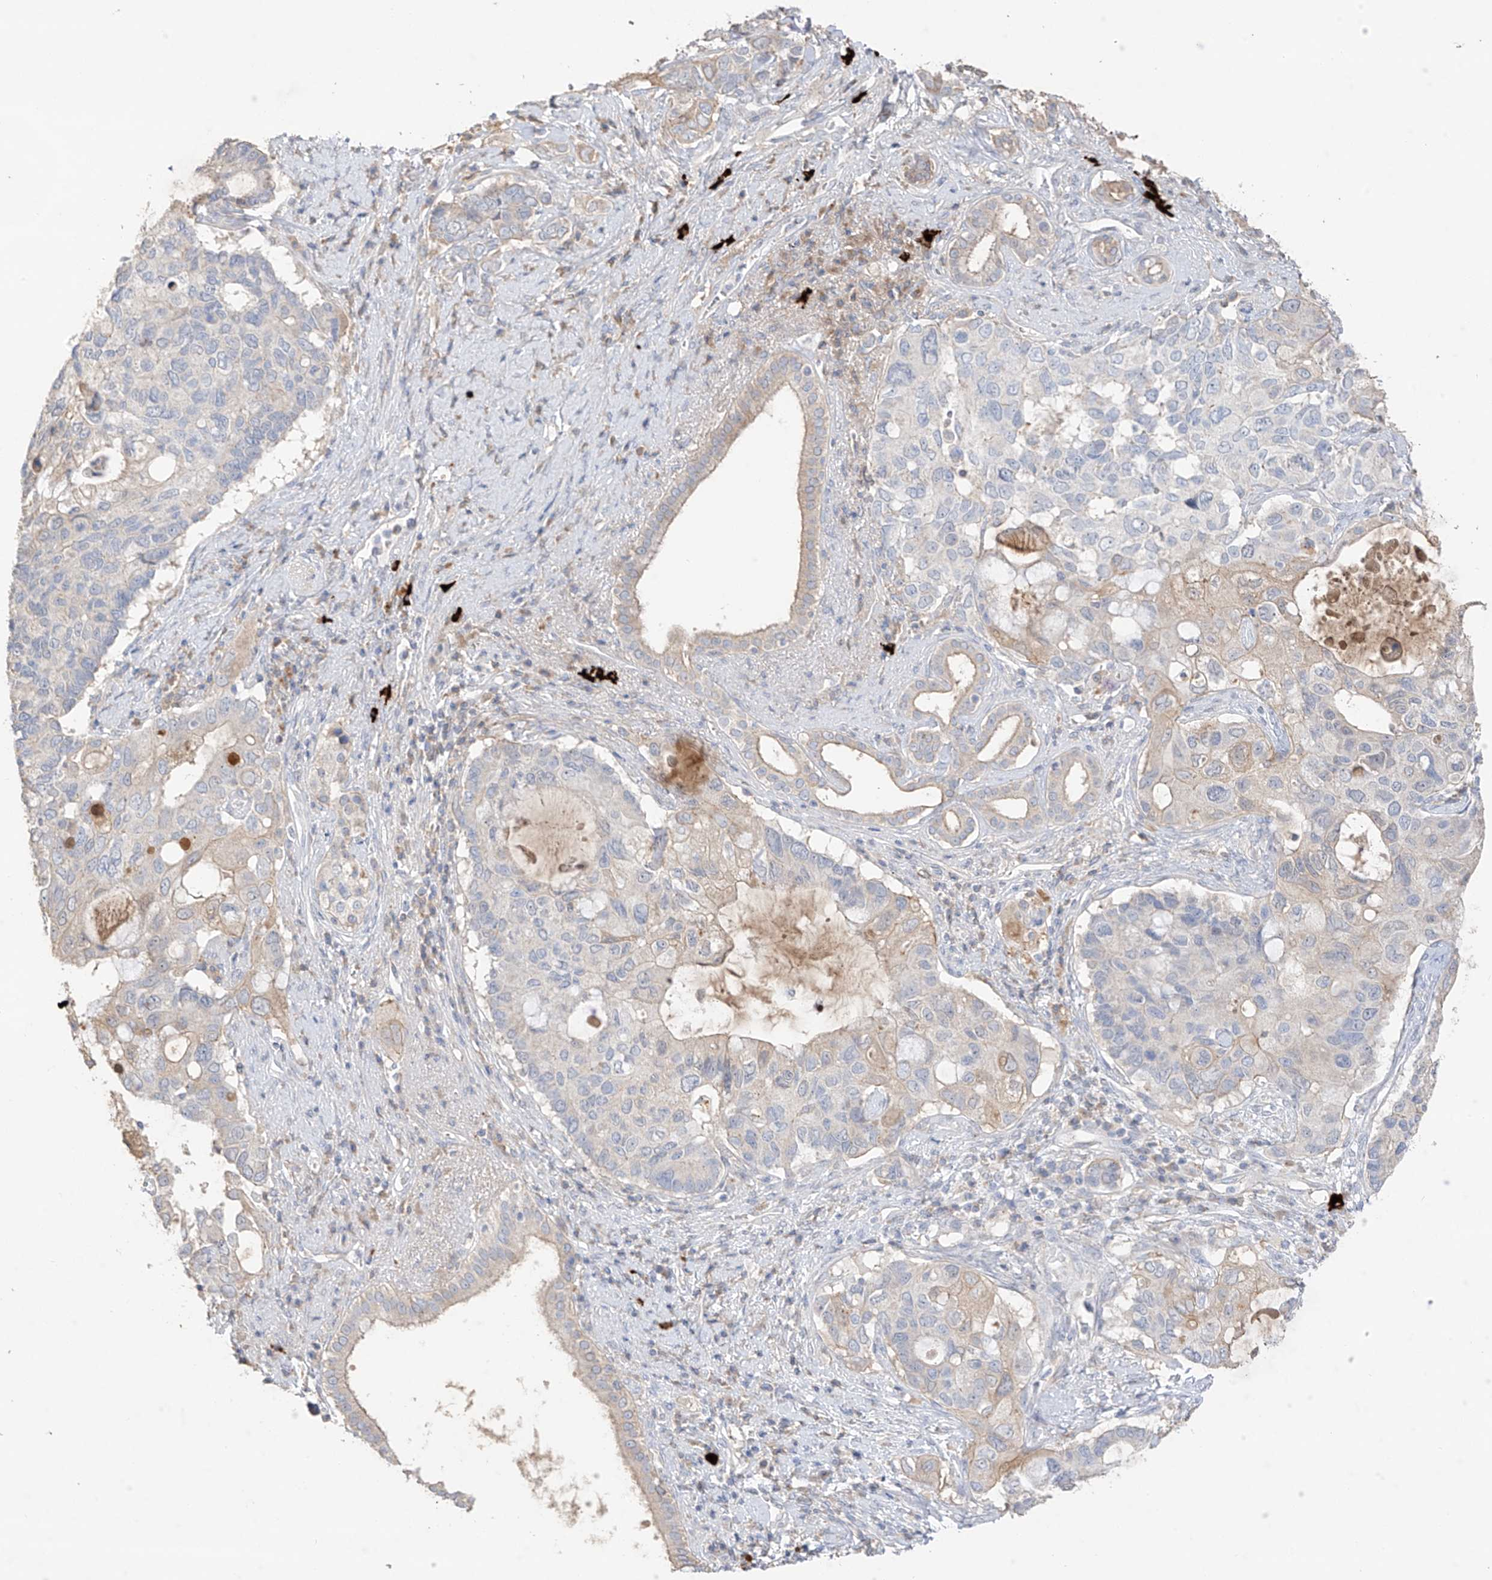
{"staining": {"intensity": "negative", "quantity": "none", "location": "none"}, "tissue": "pancreatic cancer", "cell_type": "Tumor cells", "image_type": "cancer", "snomed": [{"axis": "morphology", "description": "Adenocarcinoma, NOS"}, {"axis": "topography", "description": "Pancreas"}], "caption": "High power microscopy micrograph of an IHC image of adenocarcinoma (pancreatic), revealing no significant positivity in tumor cells.", "gene": "CAPN13", "patient": {"sex": "female", "age": 56}}